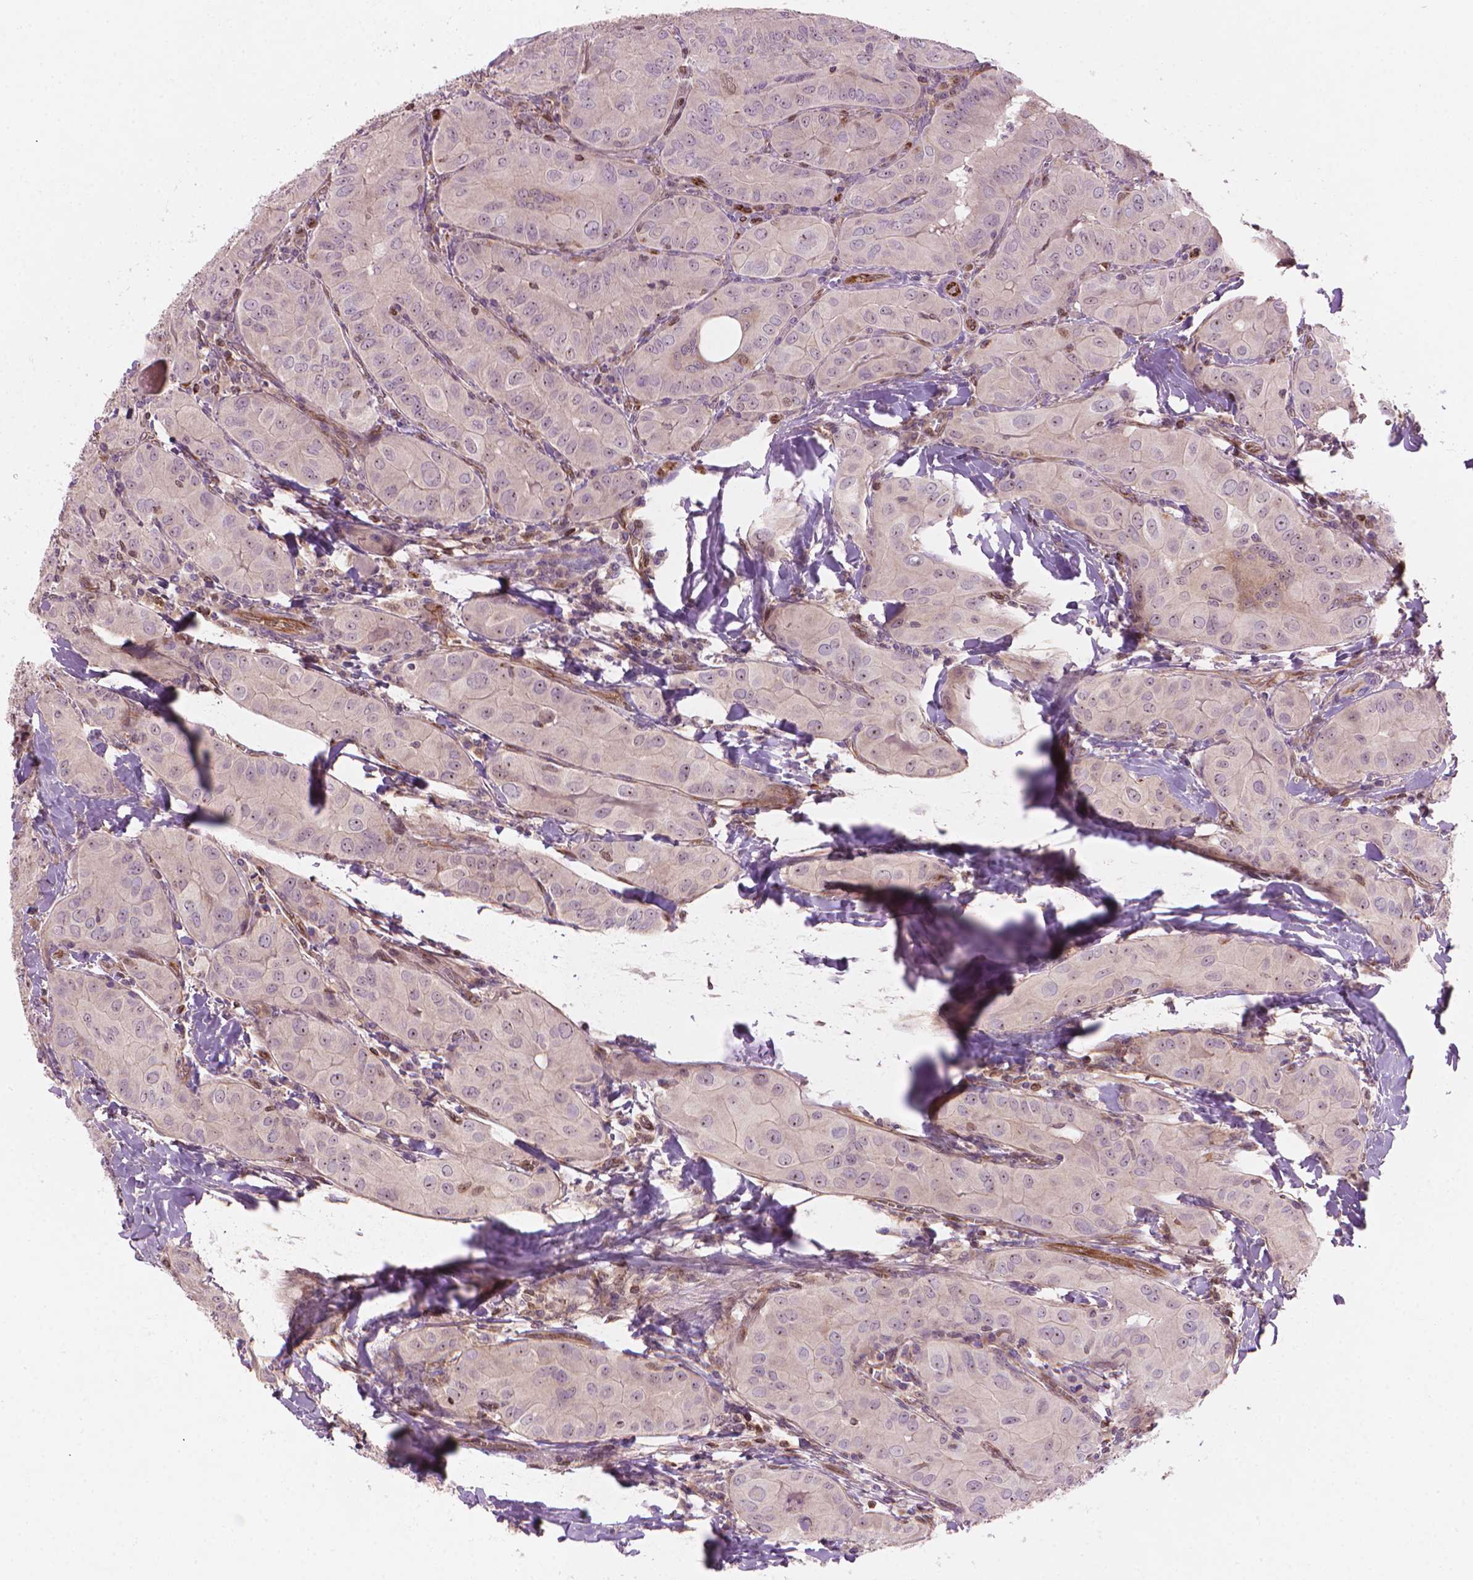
{"staining": {"intensity": "negative", "quantity": "none", "location": "none"}, "tissue": "thyroid cancer", "cell_type": "Tumor cells", "image_type": "cancer", "snomed": [{"axis": "morphology", "description": "Papillary adenocarcinoma, NOS"}, {"axis": "topography", "description": "Thyroid gland"}], "caption": "Immunohistochemistry (IHC) photomicrograph of neoplastic tissue: papillary adenocarcinoma (thyroid) stained with DAB (3,3'-diaminobenzidine) reveals no significant protein expression in tumor cells.", "gene": "SMC2", "patient": {"sex": "female", "age": 37}}